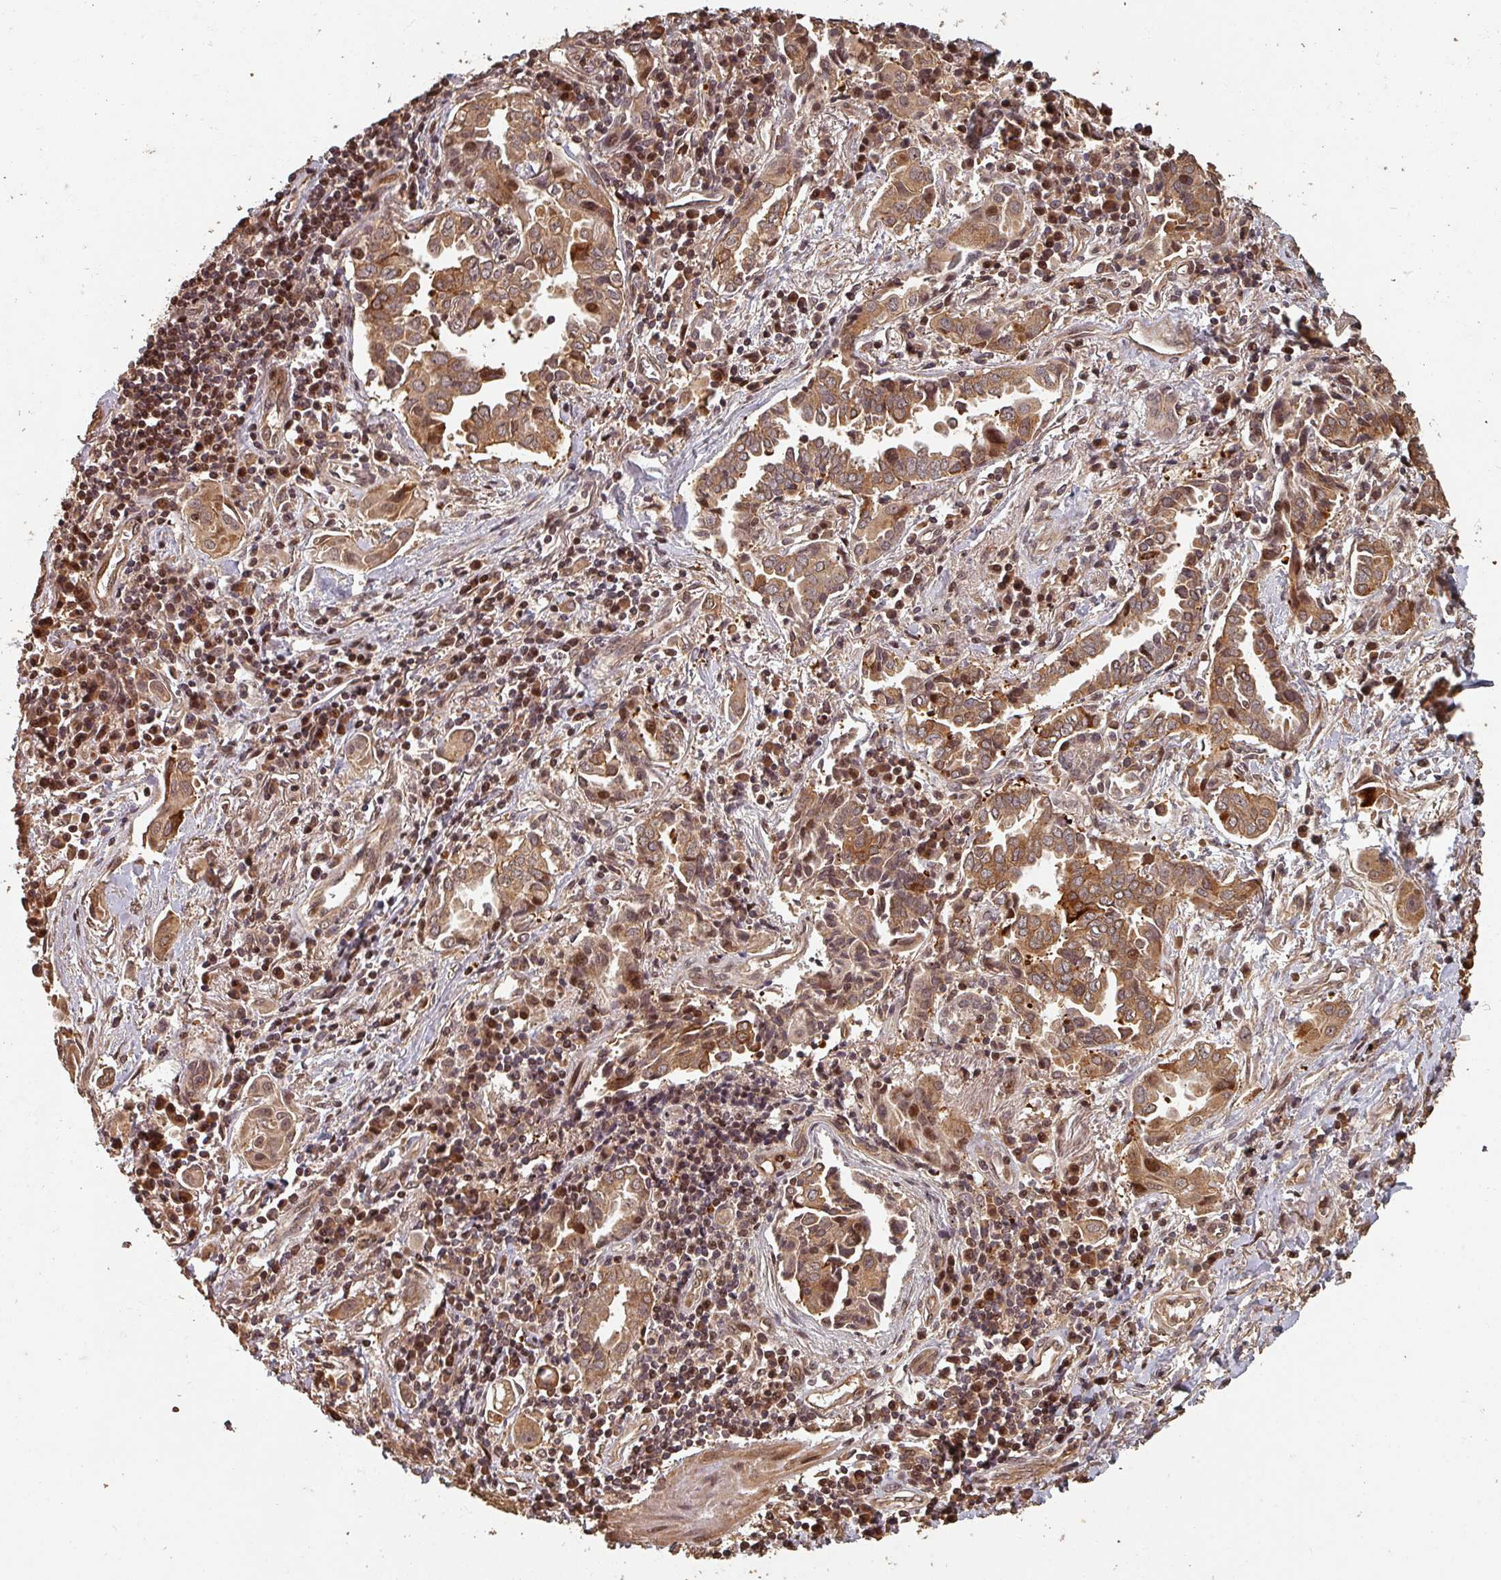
{"staining": {"intensity": "moderate", "quantity": ">75%", "location": "cytoplasmic/membranous,nuclear"}, "tissue": "lung cancer", "cell_type": "Tumor cells", "image_type": "cancer", "snomed": [{"axis": "morphology", "description": "Adenocarcinoma, NOS"}, {"axis": "topography", "description": "Lung"}], "caption": "Tumor cells demonstrate medium levels of moderate cytoplasmic/membranous and nuclear positivity in approximately >75% of cells in lung adenocarcinoma.", "gene": "EID1", "patient": {"sex": "male", "age": 76}}